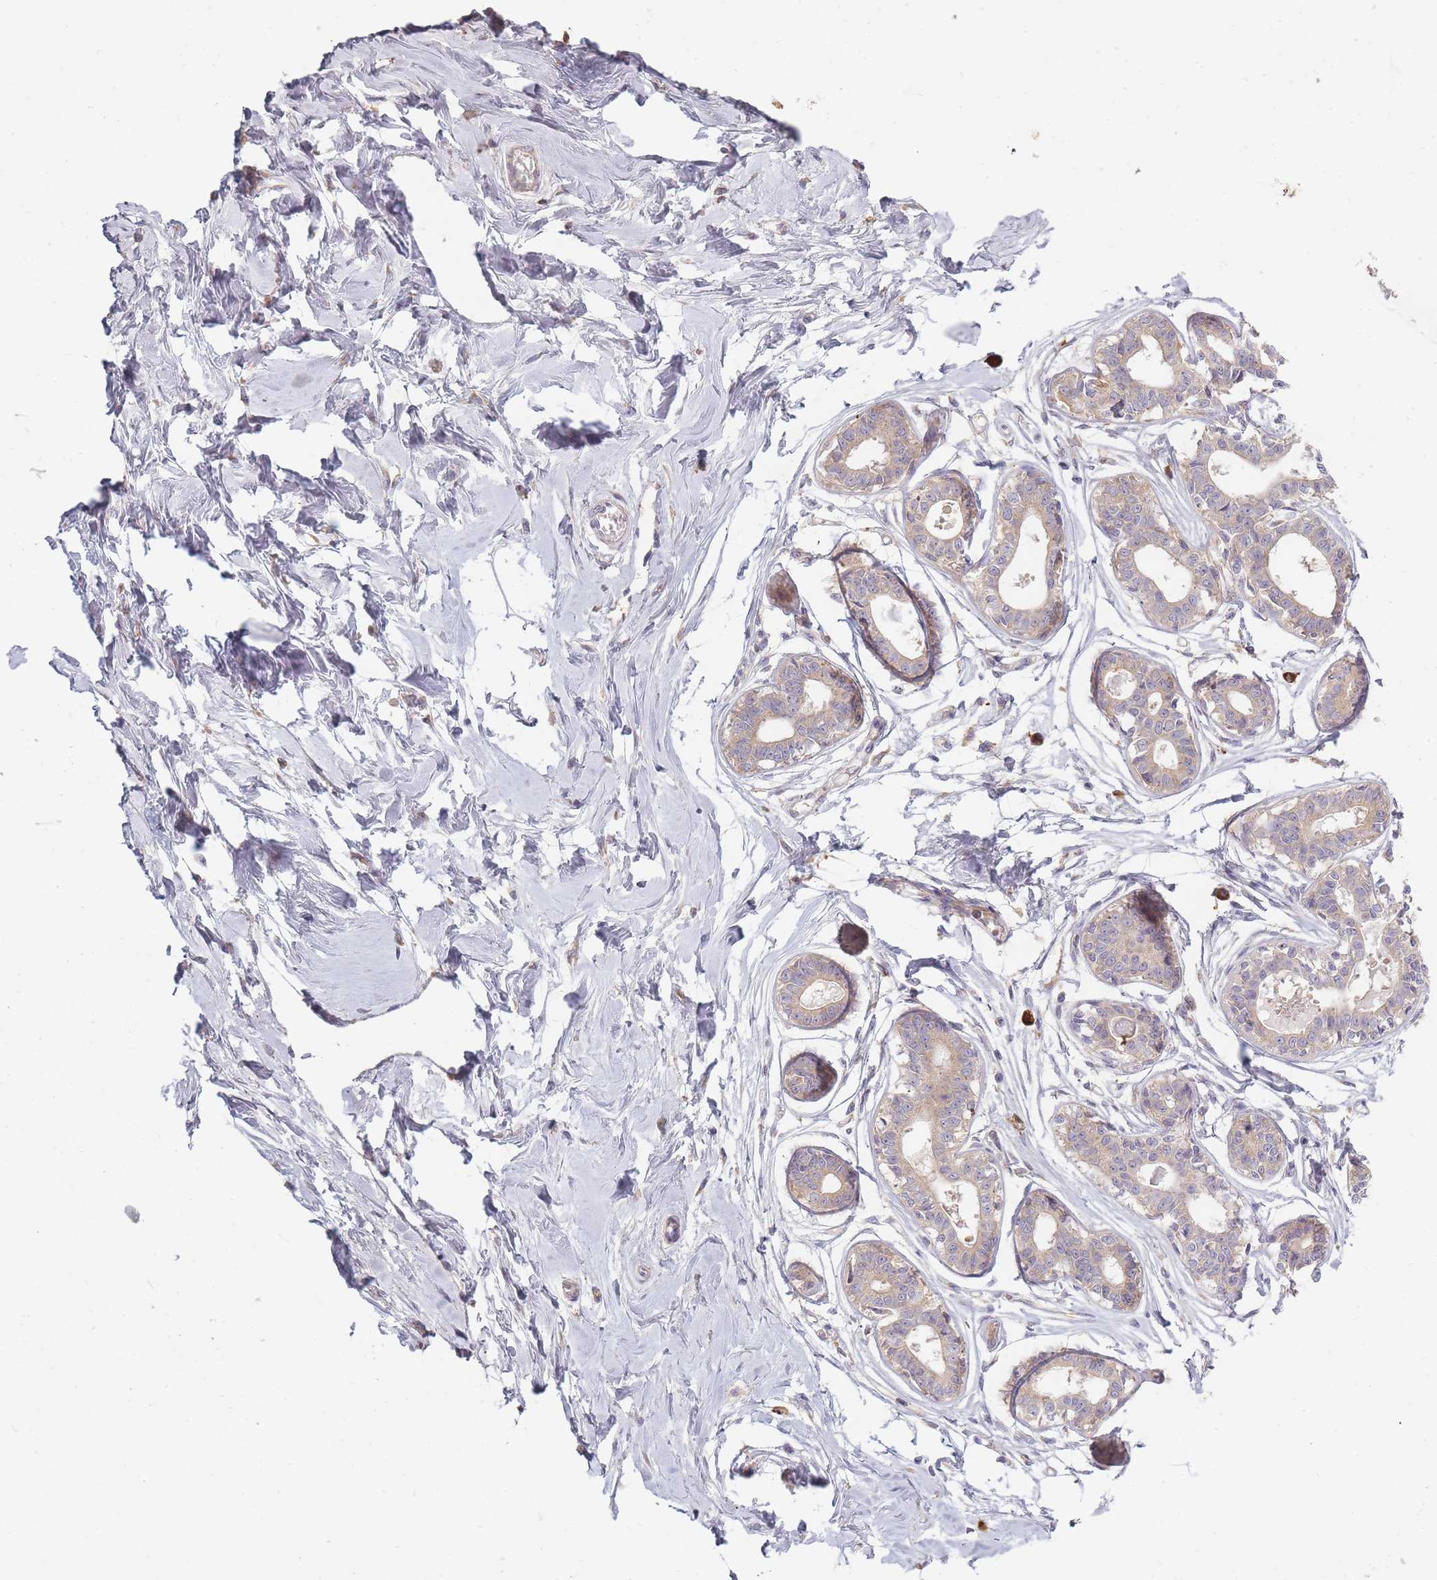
{"staining": {"intensity": "negative", "quantity": "none", "location": "none"}, "tissue": "breast", "cell_type": "Adipocytes", "image_type": "normal", "snomed": [{"axis": "morphology", "description": "Normal tissue, NOS"}, {"axis": "topography", "description": "Breast"}], "caption": "Immunohistochemistry histopathology image of benign breast: breast stained with DAB shows no significant protein staining in adipocytes.", "gene": "SMIM14", "patient": {"sex": "female", "age": 45}}